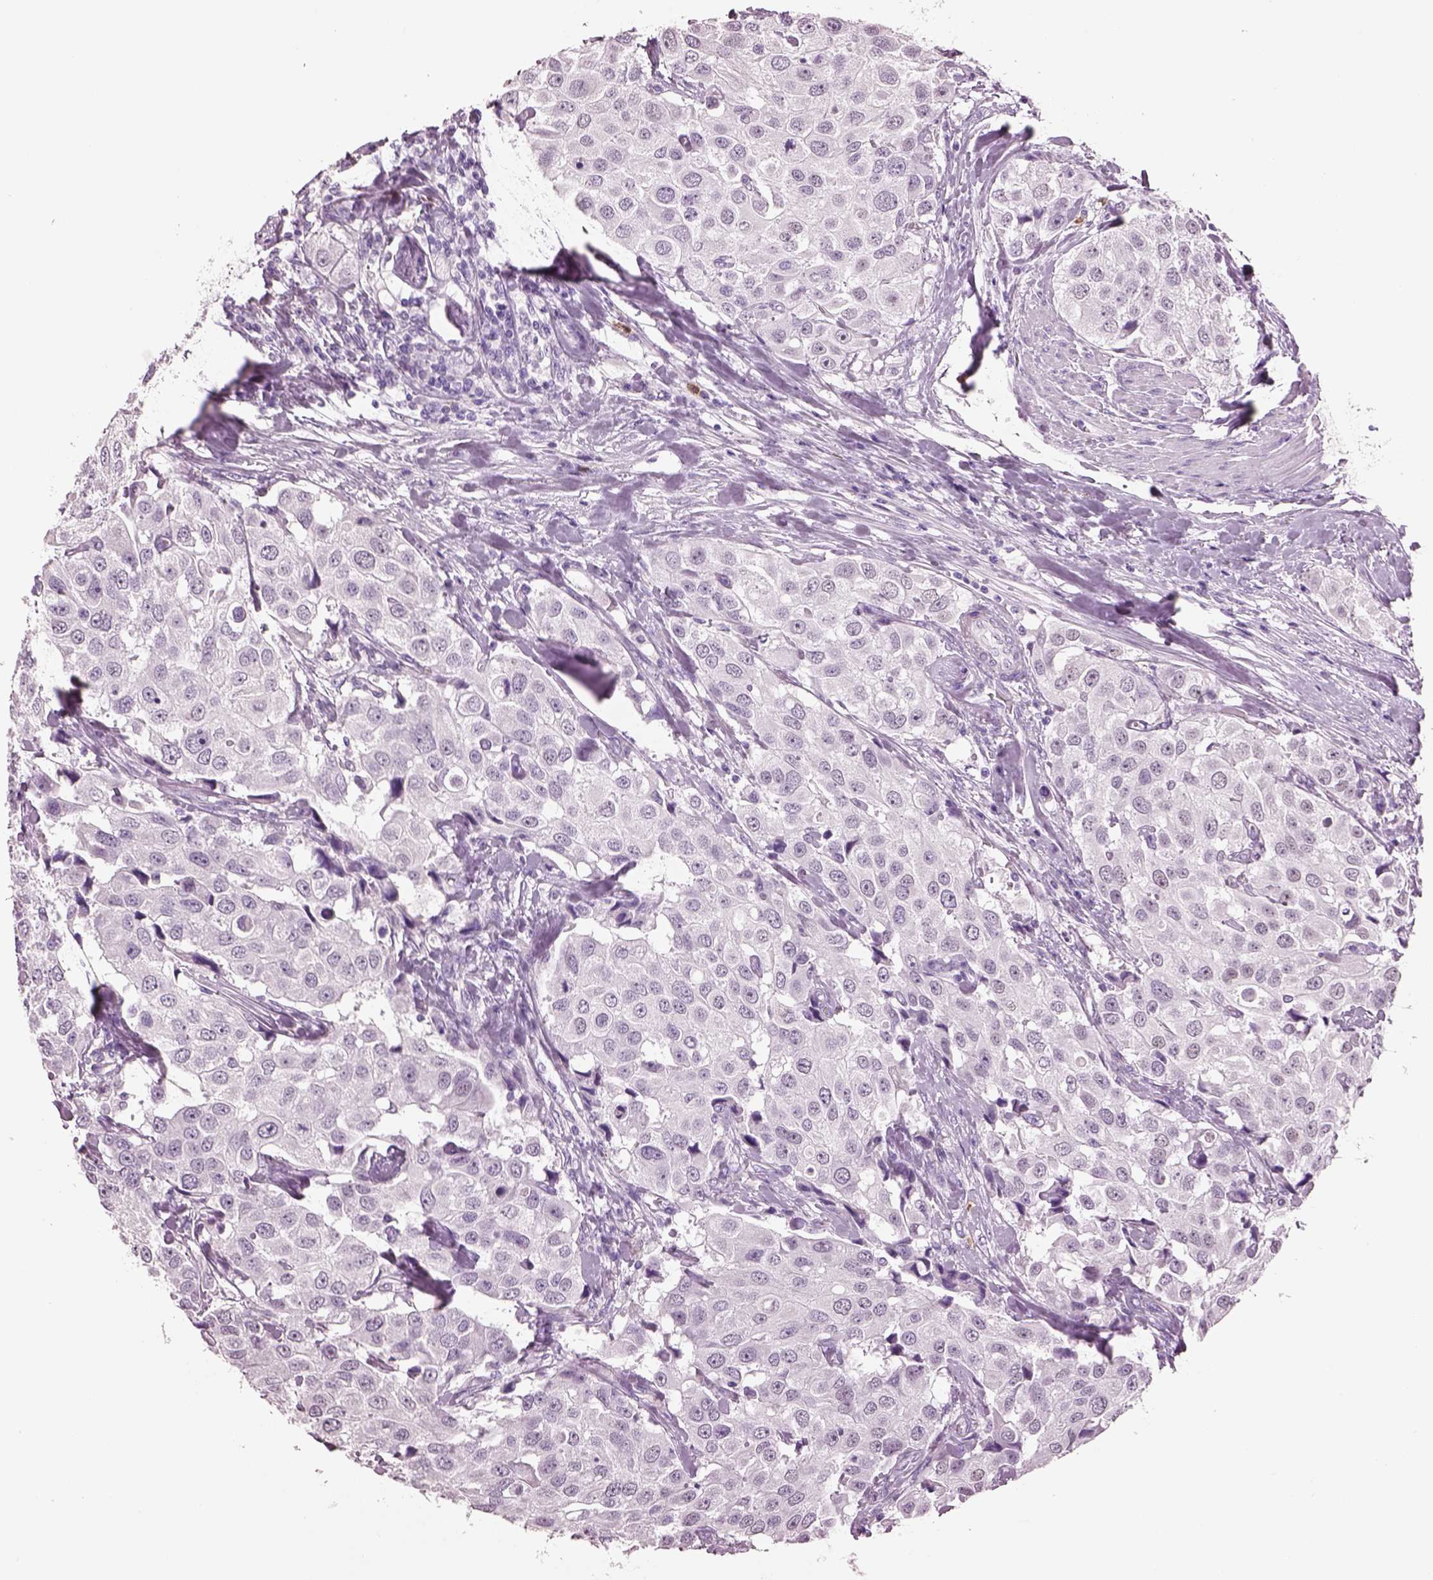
{"staining": {"intensity": "negative", "quantity": "none", "location": "none"}, "tissue": "urothelial cancer", "cell_type": "Tumor cells", "image_type": "cancer", "snomed": [{"axis": "morphology", "description": "Urothelial carcinoma, High grade"}, {"axis": "topography", "description": "Urinary bladder"}], "caption": "IHC photomicrograph of human high-grade urothelial carcinoma stained for a protein (brown), which shows no positivity in tumor cells.", "gene": "ACOD1", "patient": {"sex": "female", "age": 64}}